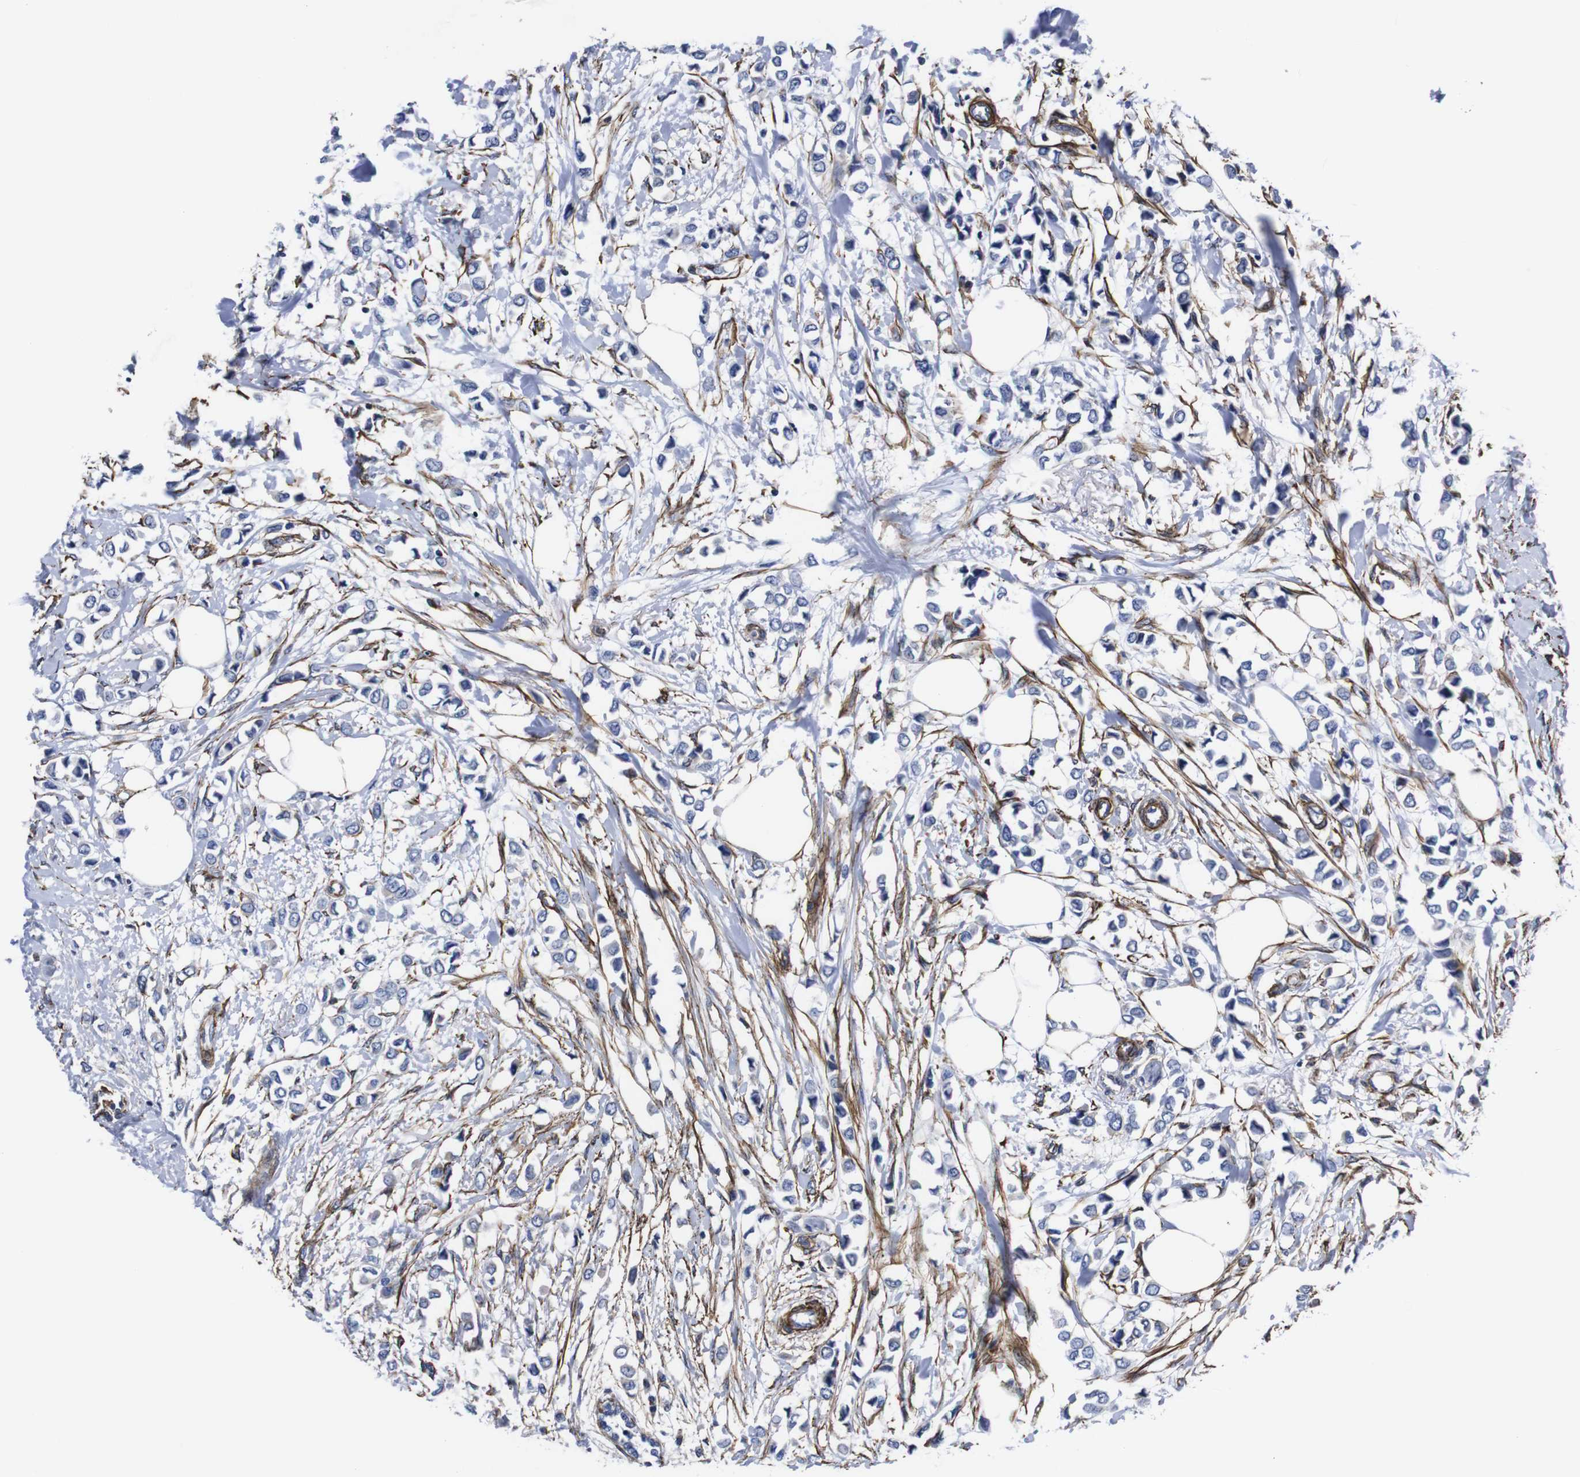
{"staining": {"intensity": "negative", "quantity": "none", "location": "none"}, "tissue": "breast cancer", "cell_type": "Tumor cells", "image_type": "cancer", "snomed": [{"axis": "morphology", "description": "Lobular carcinoma"}, {"axis": "topography", "description": "Breast"}], "caption": "A histopathology image of human breast cancer is negative for staining in tumor cells. (DAB immunohistochemistry visualized using brightfield microscopy, high magnification).", "gene": "WNT10A", "patient": {"sex": "female", "age": 51}}